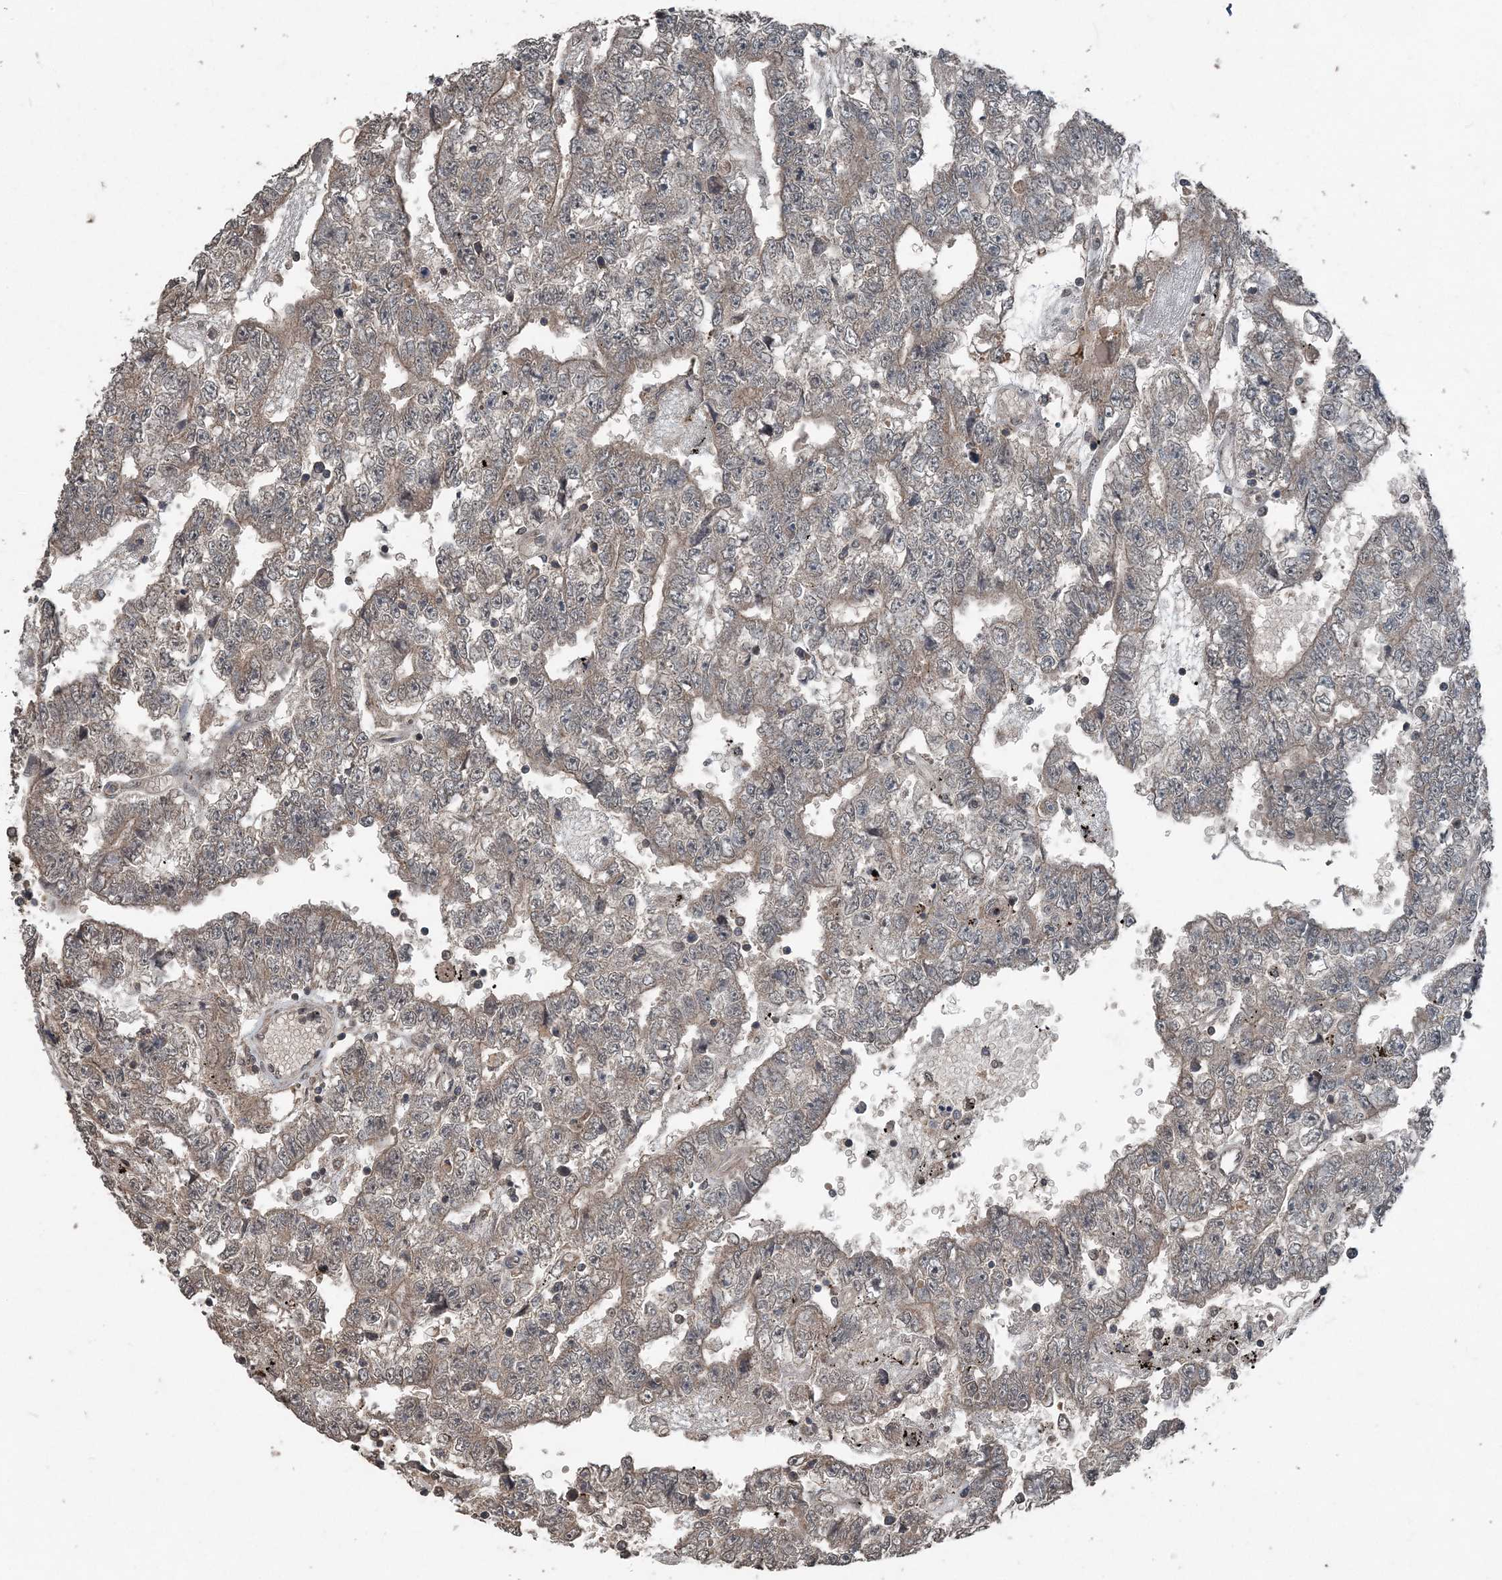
{"staining": {"intensity": "weak", "quantity": "25%-75%", "location": "cytoplasmic/membranous"}, "tissue": "testis cancer", "cell_type": "Tumor cells", "image_type": "cancer", "snomed": [{"axis": "morphology", "description": "Carcinoma, Embryonal, NOS"}, {"axis": "topography", "description": "Testis"}], "caption": "The image exhibits staining of testis cancer, revealing weak cytoplasmic/membranous protein positivity (brown color) within tumor cells.", "gene": "CFL1", "patient": {"sex": "male", "age": 25}}